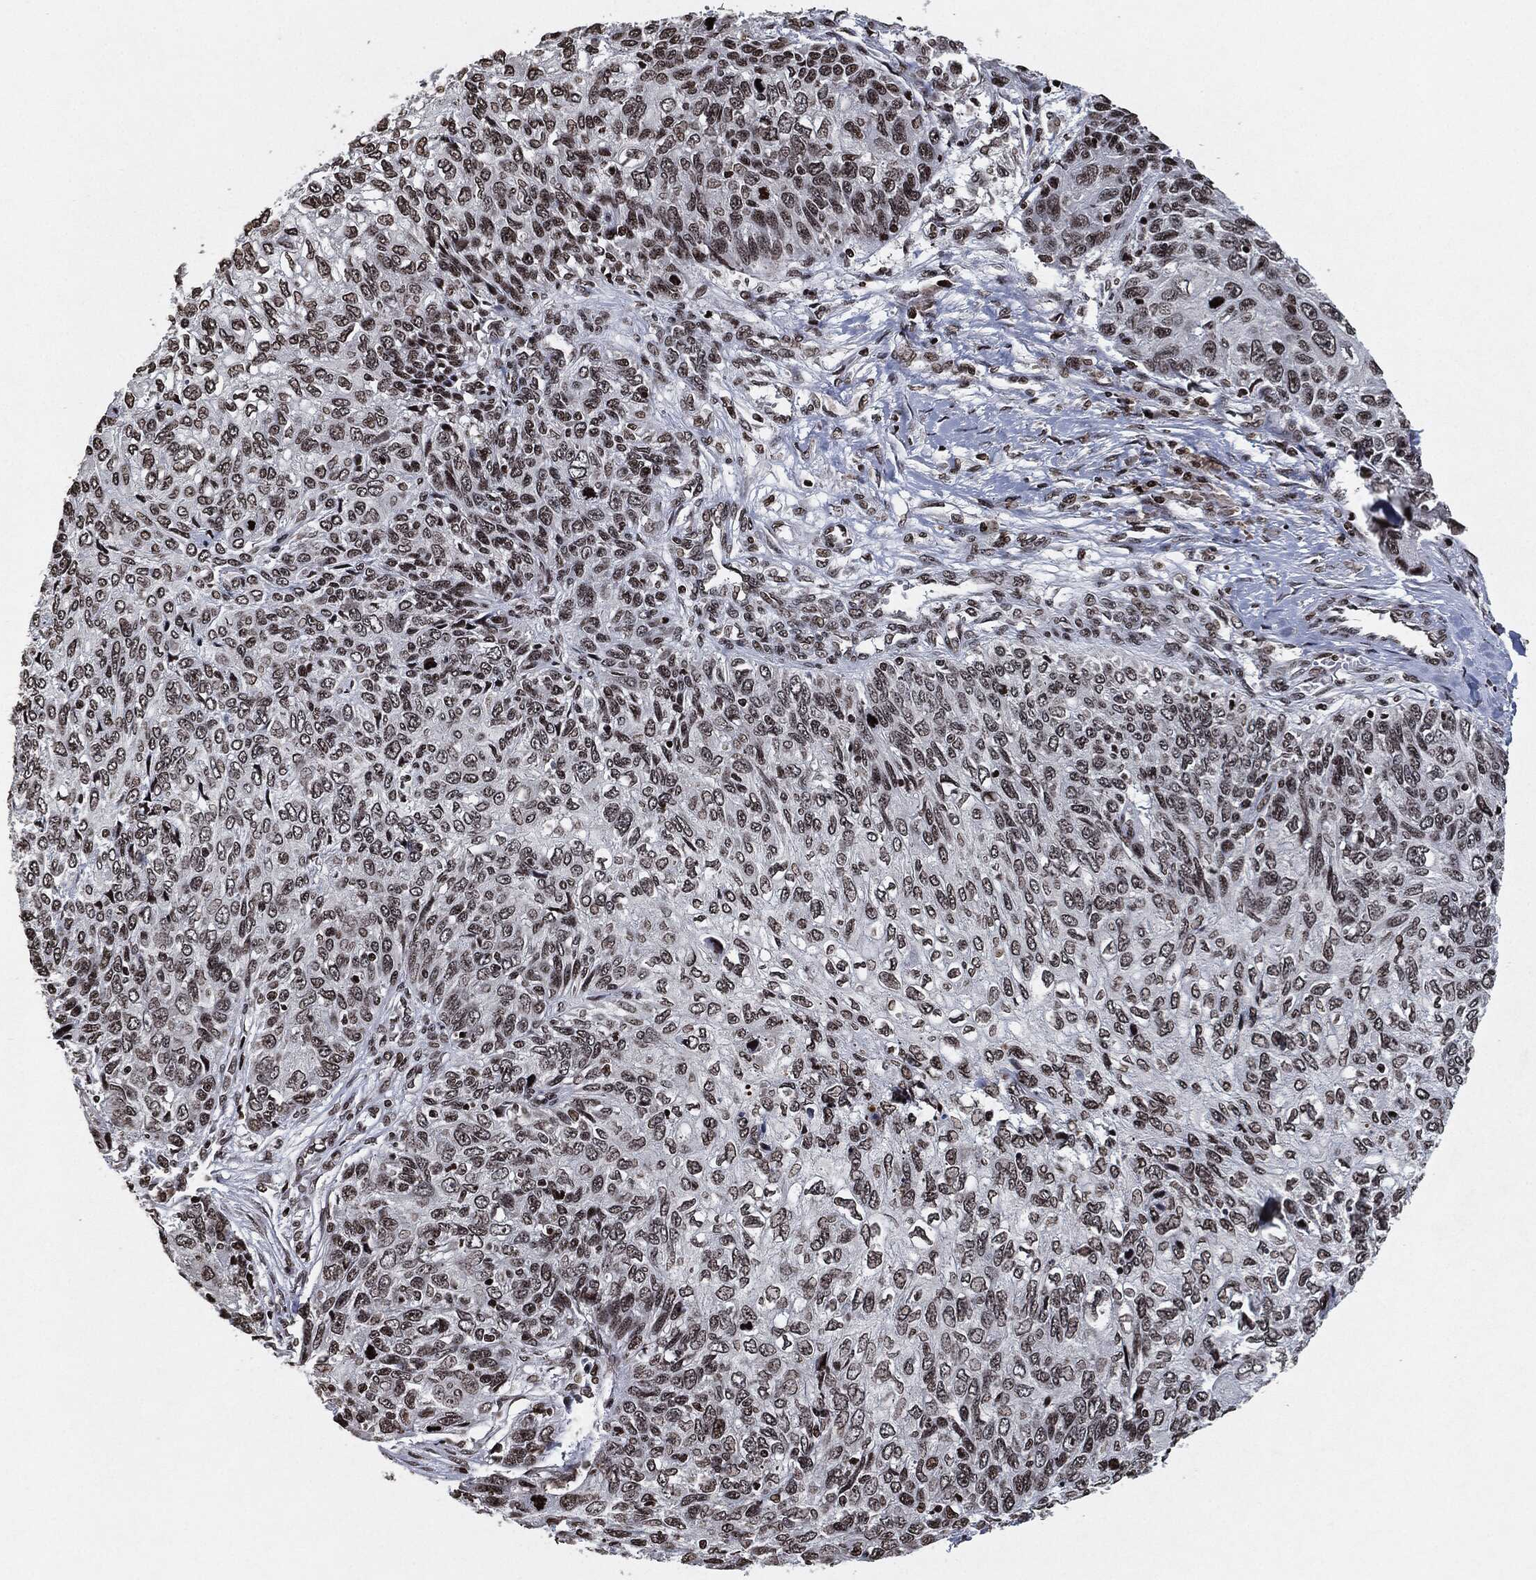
{"staining": {"intensity": "moderate", "quantity": "25%-75%", "location": "nuclear"}, "tissue": "skin cancer", "cell_type": "Tumor cells", "image_type": "cancer", "snomed": [{"axis": "morphology", "description": "Squamous cell carcinoma, NOS"}, {"axis": "topography", "description": "Skin"}], "caption": "Protein expression analysis of human skin cancer (squamous cell carcinoma) reveals moderate nuclear positivity in approximately 25%-75% of tumor cells.", "gene": "JUN", "patient": {"sex": "male", "age": 92}}